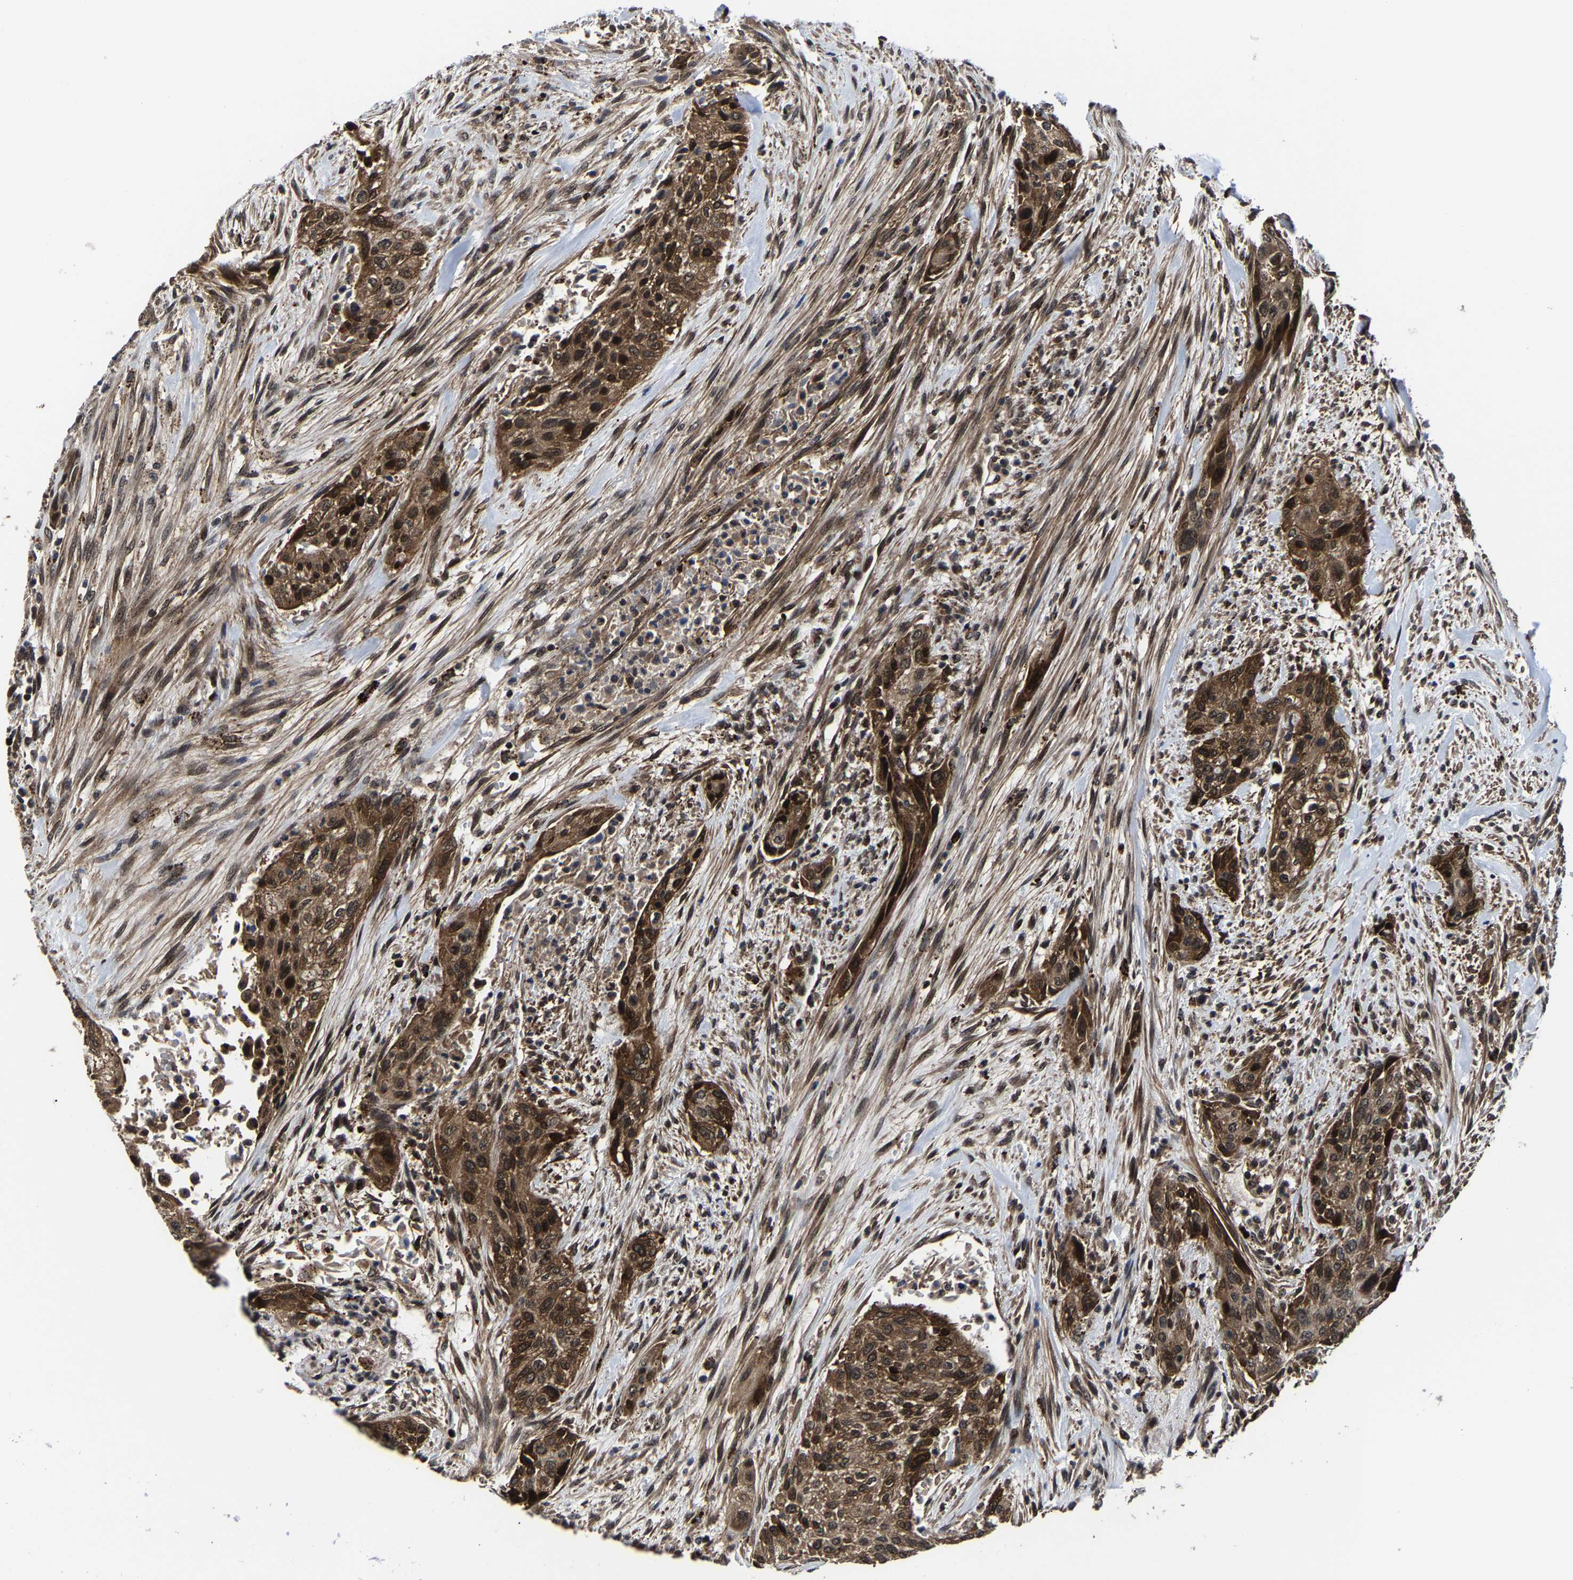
{"staining": {"intensity": "moderate", "quantity": ">75%", "location": "cytoplasmic/membranous,nuclear"}, "tissue": "urothelial cancer", "cell_type": "Tumor cells", "image_type": "cancer", "snomed": [{"axis": "morphology", "description": "Urothelial carcinoma, Low grade"}, {"axis": "morphology", "description": "Urothelial carcinoma, High grade"}, {"axis": "topography", "description": "Urinary bladder"}], "caption": "Approximately >75% of tumor cells in urothelial cancer show moderate cytoplasmic/membranous and nuclear protein staining as visualized by brown immunohistochemical staining.", "gene": "ZCCHC7", "patient": {"sex": "male", "age": 35}}